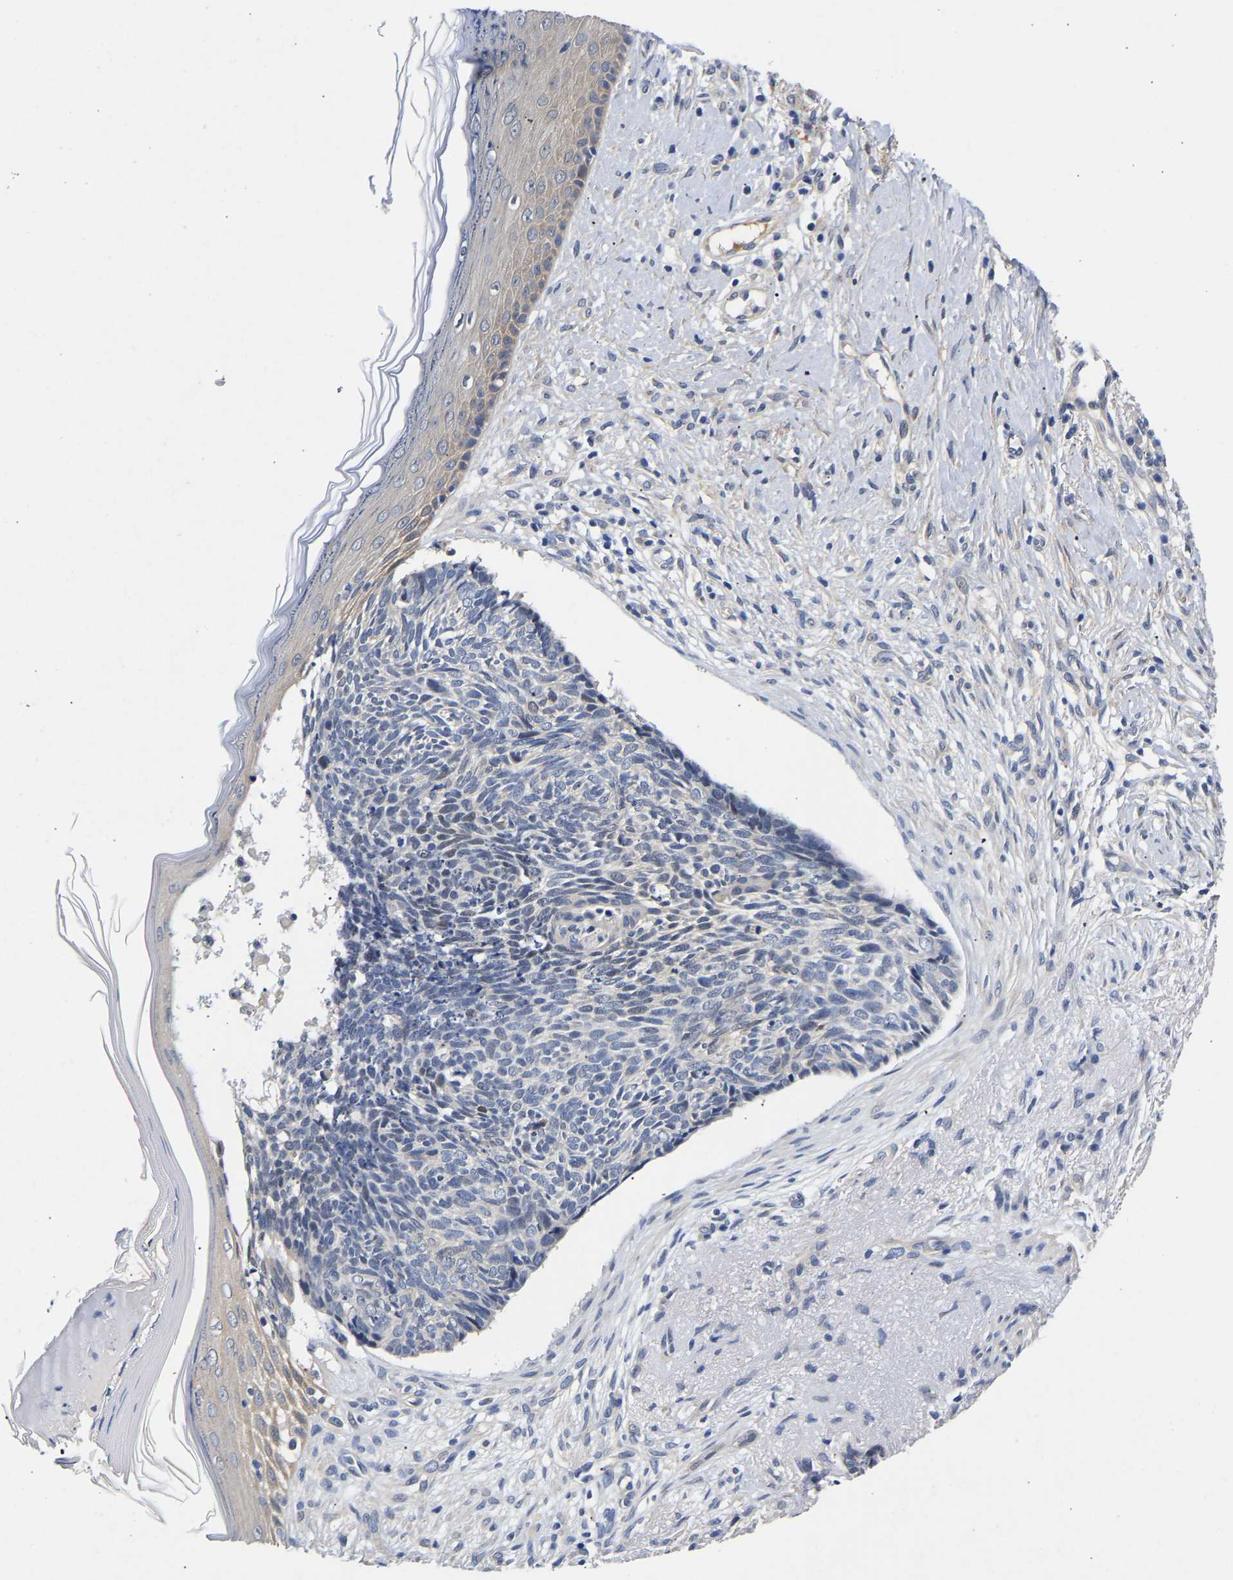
{"staining": {"intensity": "negative", "quantity": "none", "location": "none"}, "tissue": "skin cancer", "cell_type": "Tumor cells", "image_type": "cancer", "snomed": [{"axis": "morphology", "description": "Basal cell carcinoma"}, {"axis": "topography", "description": "Skin"}], "caption": "A high-resolution histopathology image shows immunohistochemistry (IHC) staining of skin basal cell carcinoma, which reveals no significant positivity in tumor cells.", "gene": "CCDC6", "patient": {"sex": "female", "age": 84}}